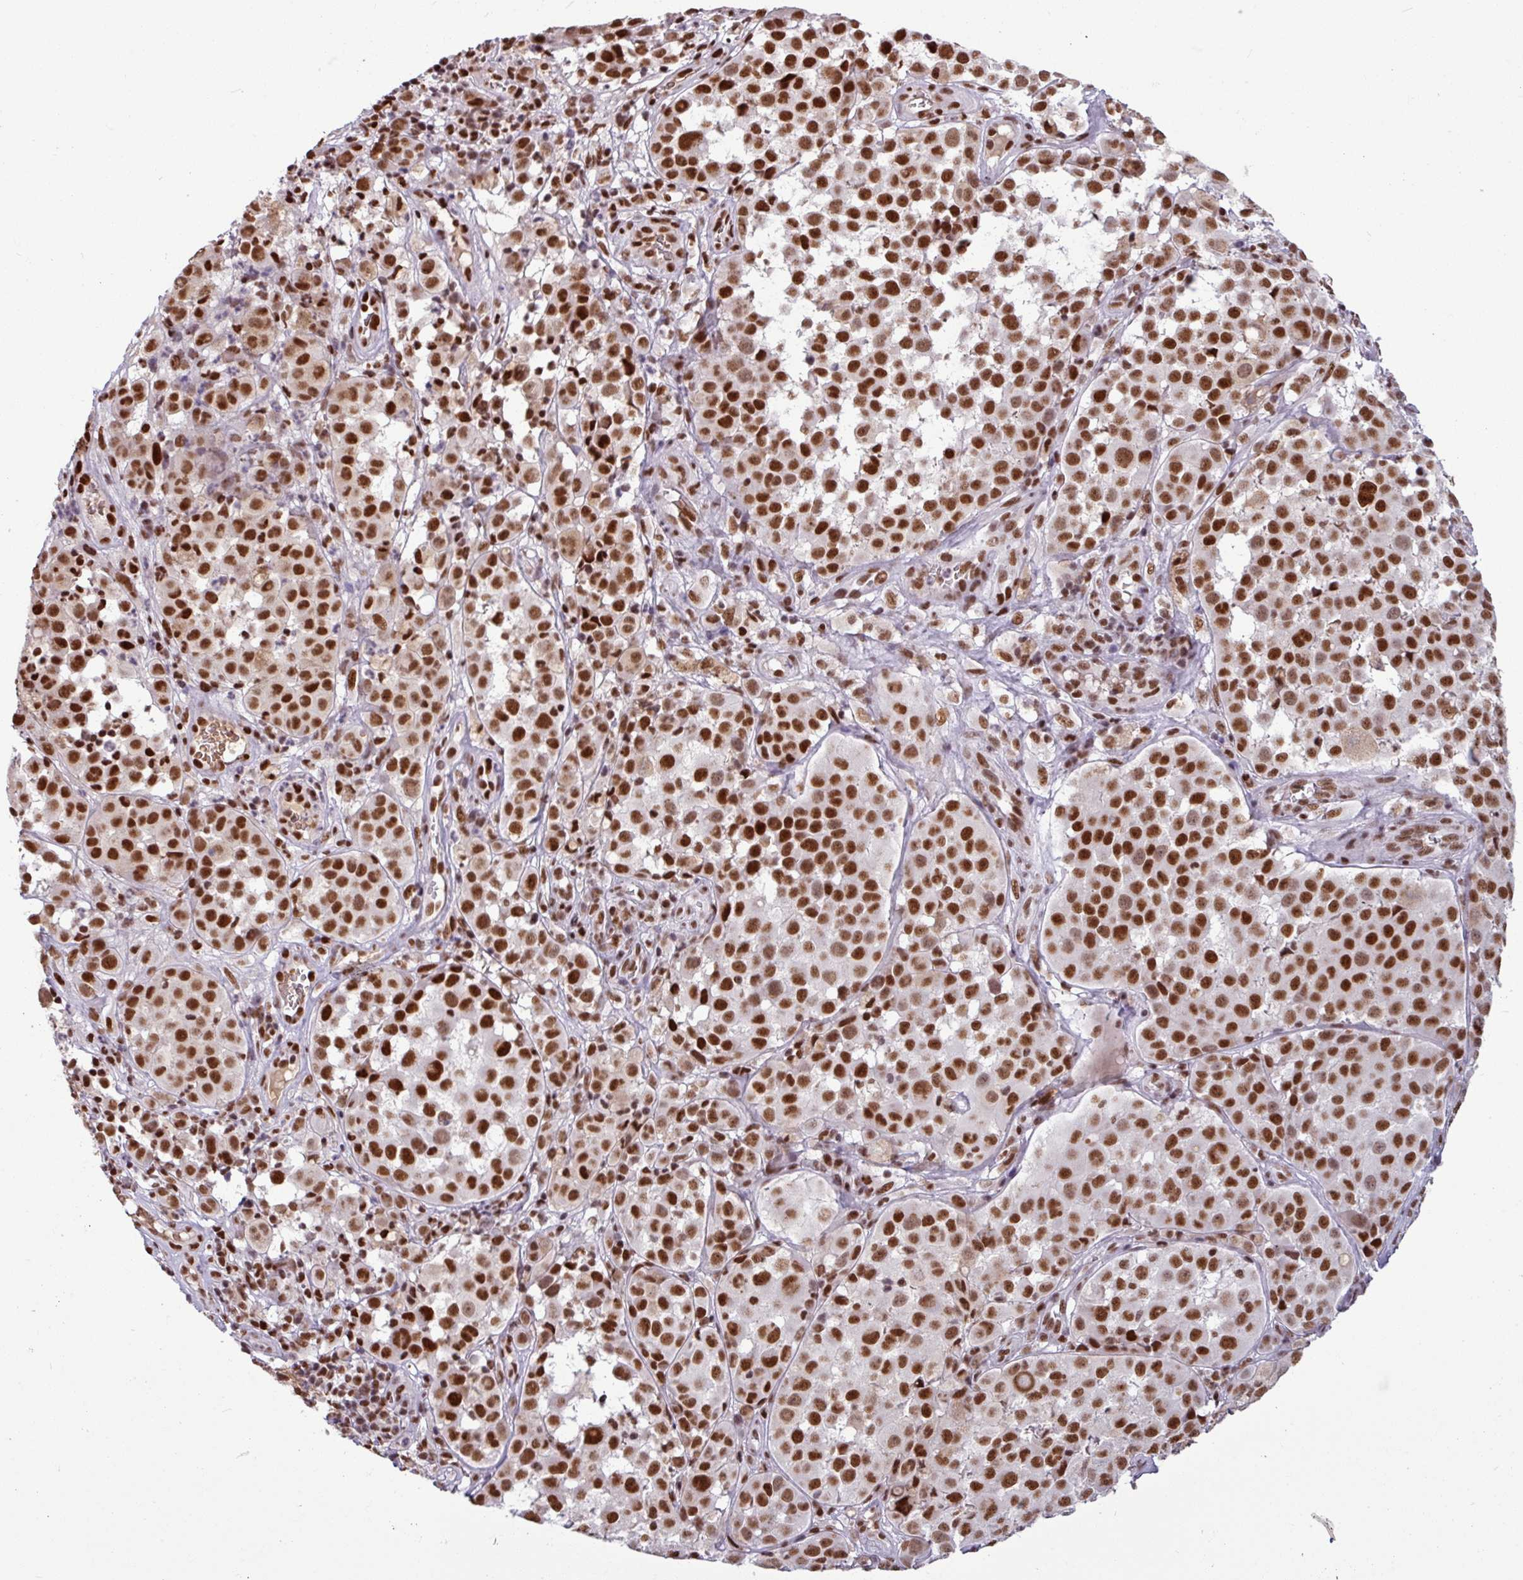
{"staining": {"intensity": "strong", "quantity": ">75%", "location": "nuclear"}, "tissue": "melanoma", "cell_type": "Tumor cells", "image_type": "cancer", "snomed": [{"axis": "morphology", "description": "Malignant melanoma, NOS"}, {"axis": "topography", "description": "Skin"}], "caption": "Protein staining shows strong nuclear staining in approximately >75% of tumor cells in malignant melanoma.", "gene": "TDG", "patient": {"sex": "male", "age": 64}}